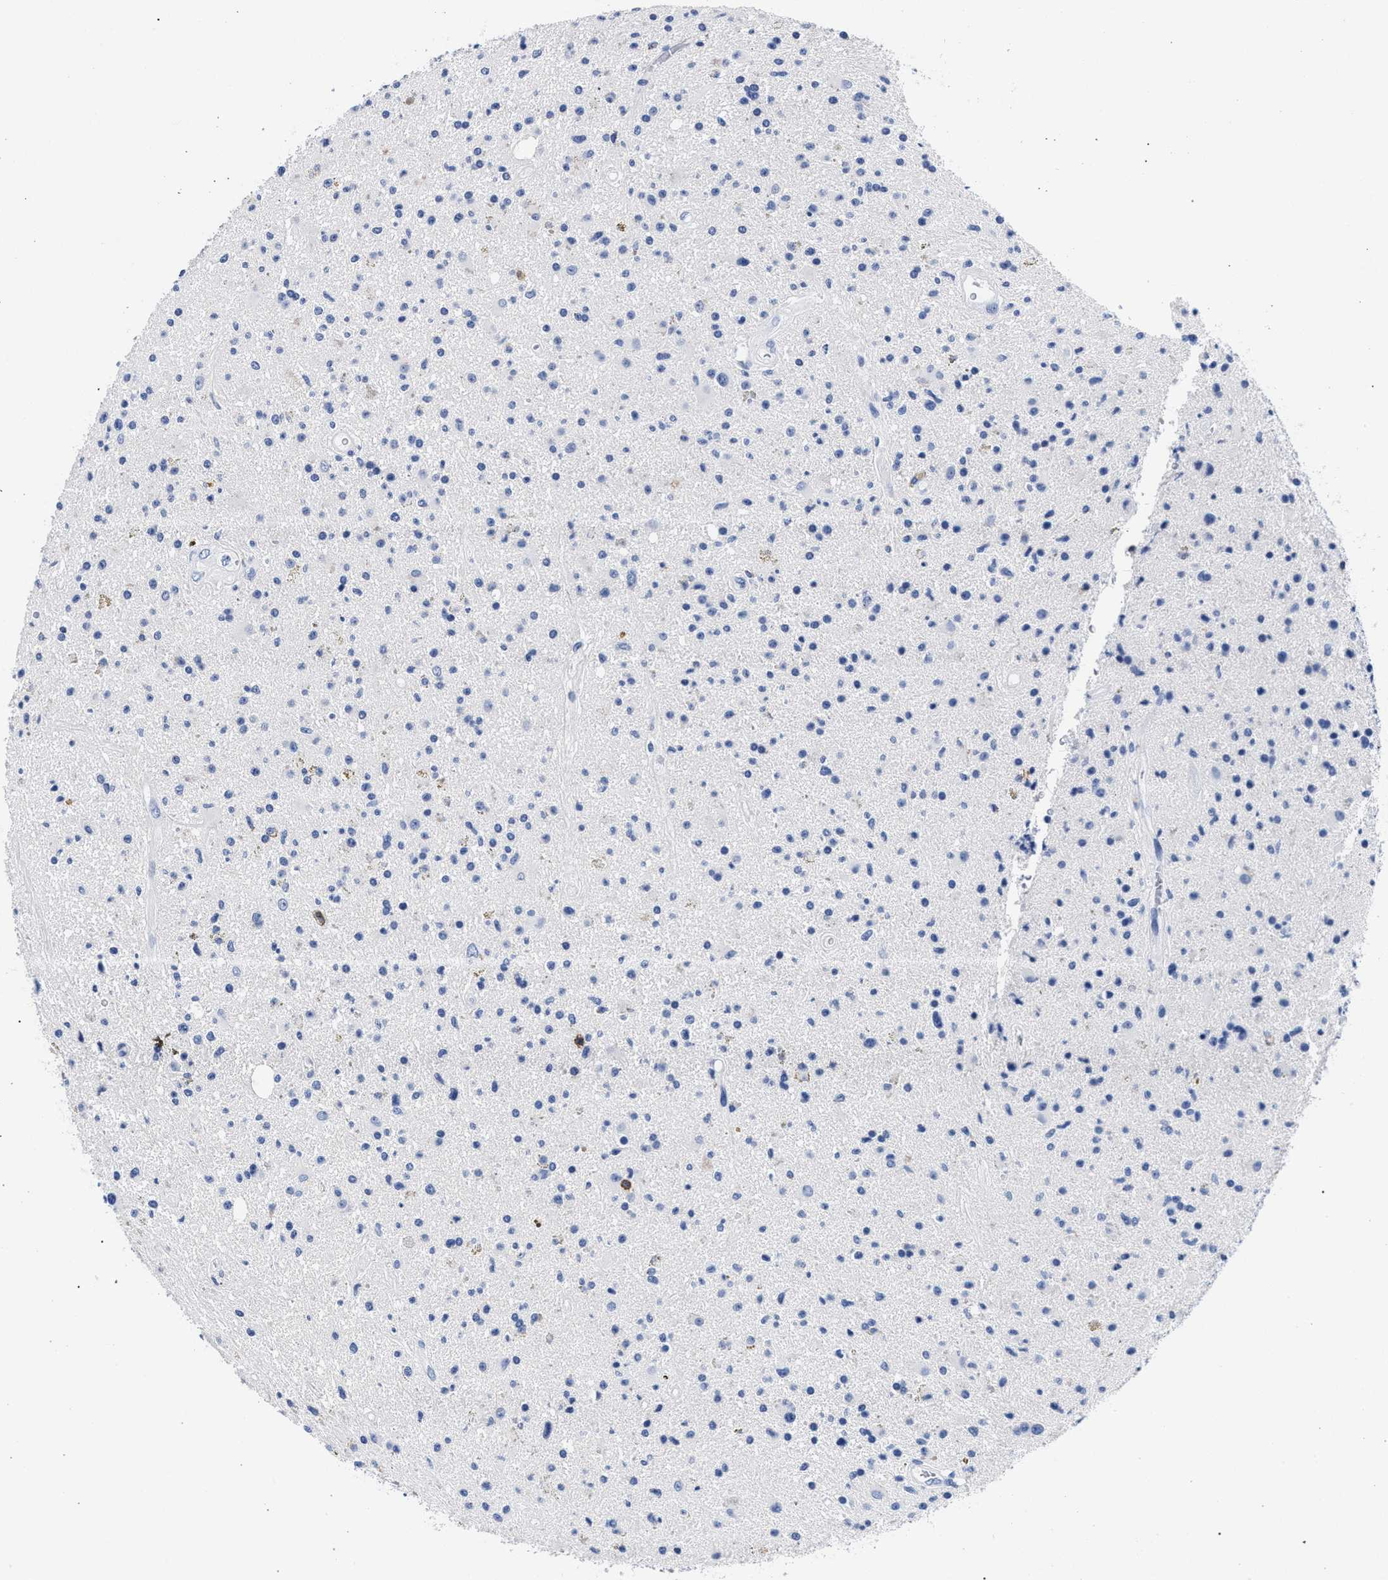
{"staining": {"intensity": "negative", "quantity": "none", "location": "none"}, "tissue": "glioma", "cell_type": "Tumor cells", "image_type": "cancer", "snomed": [{"axis": "morphology", "description": "Glioma, malignant, High grade"}, {"axis": "topography", "description": "Brain"}], "caption": "High power microscopy histopathology image of an immunohistochemistry (IHC) histopathology image of malignant high-grade glioma, revealing no significant staining in tumor cells.", "gene": "KLRK1", "patient": {"sex": "male", "age": 33}}